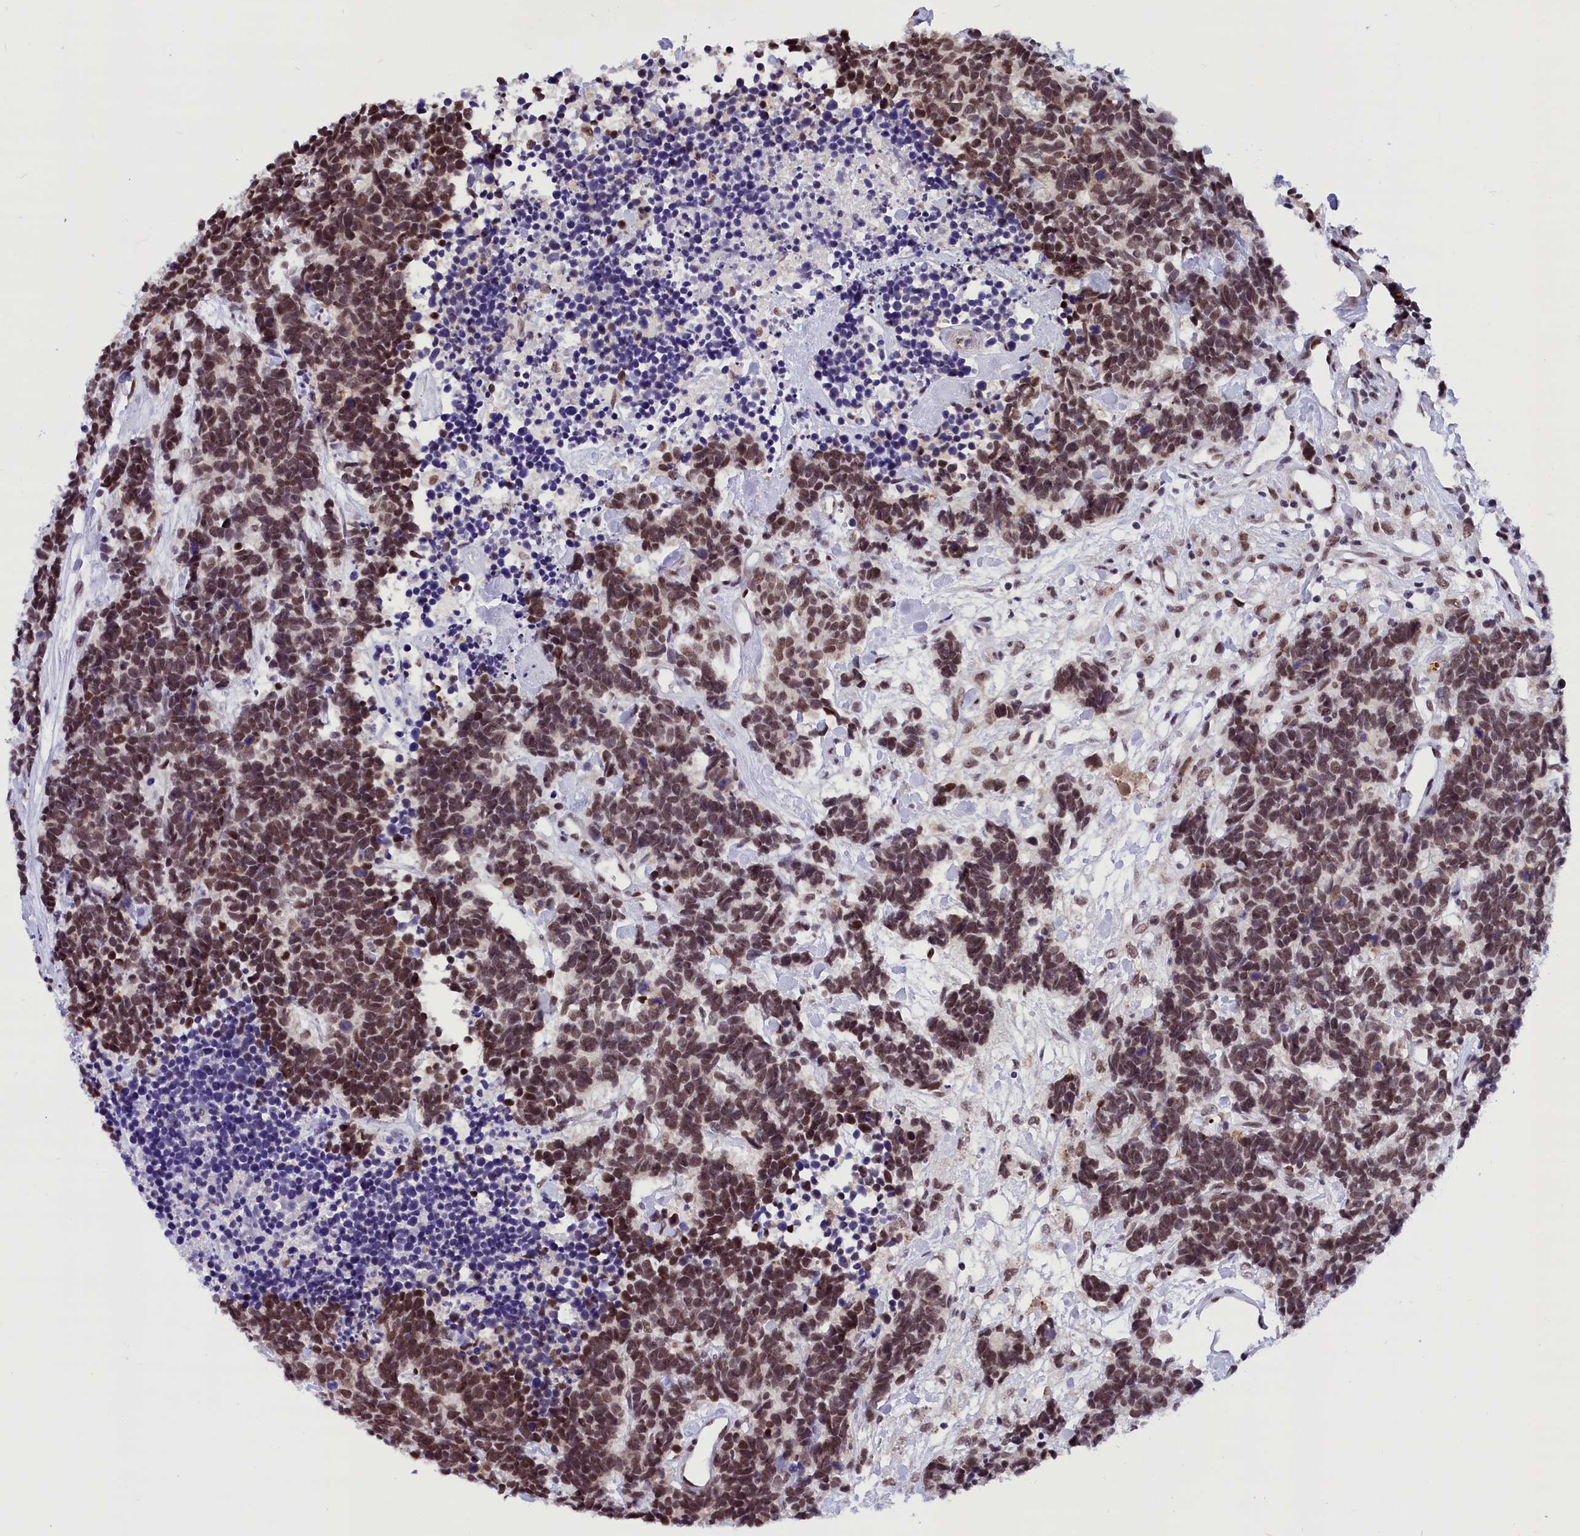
{"staining": {"intensity": "moderate", "quantity": ">75%", "location": "nuclear"}, "tissue": "carcinoid", "cell_type": "Tumor cells", "image_type": "cancer", "snomed": [{"axis": "morphology", "description": "Carcinoma, NOS"}, {"axis": "morphology", "description": "Carcinoid, malignant, NOS"}, {"axis": "topography", "description": "Urinary bladder"}], "caption": "Tumor cells show medium levels of moderate nuclear expression in about >75% of cells in human carcinoid (malignant).", "gene": "CDYL2", "patient": {"sex": "male", "age": 57}}